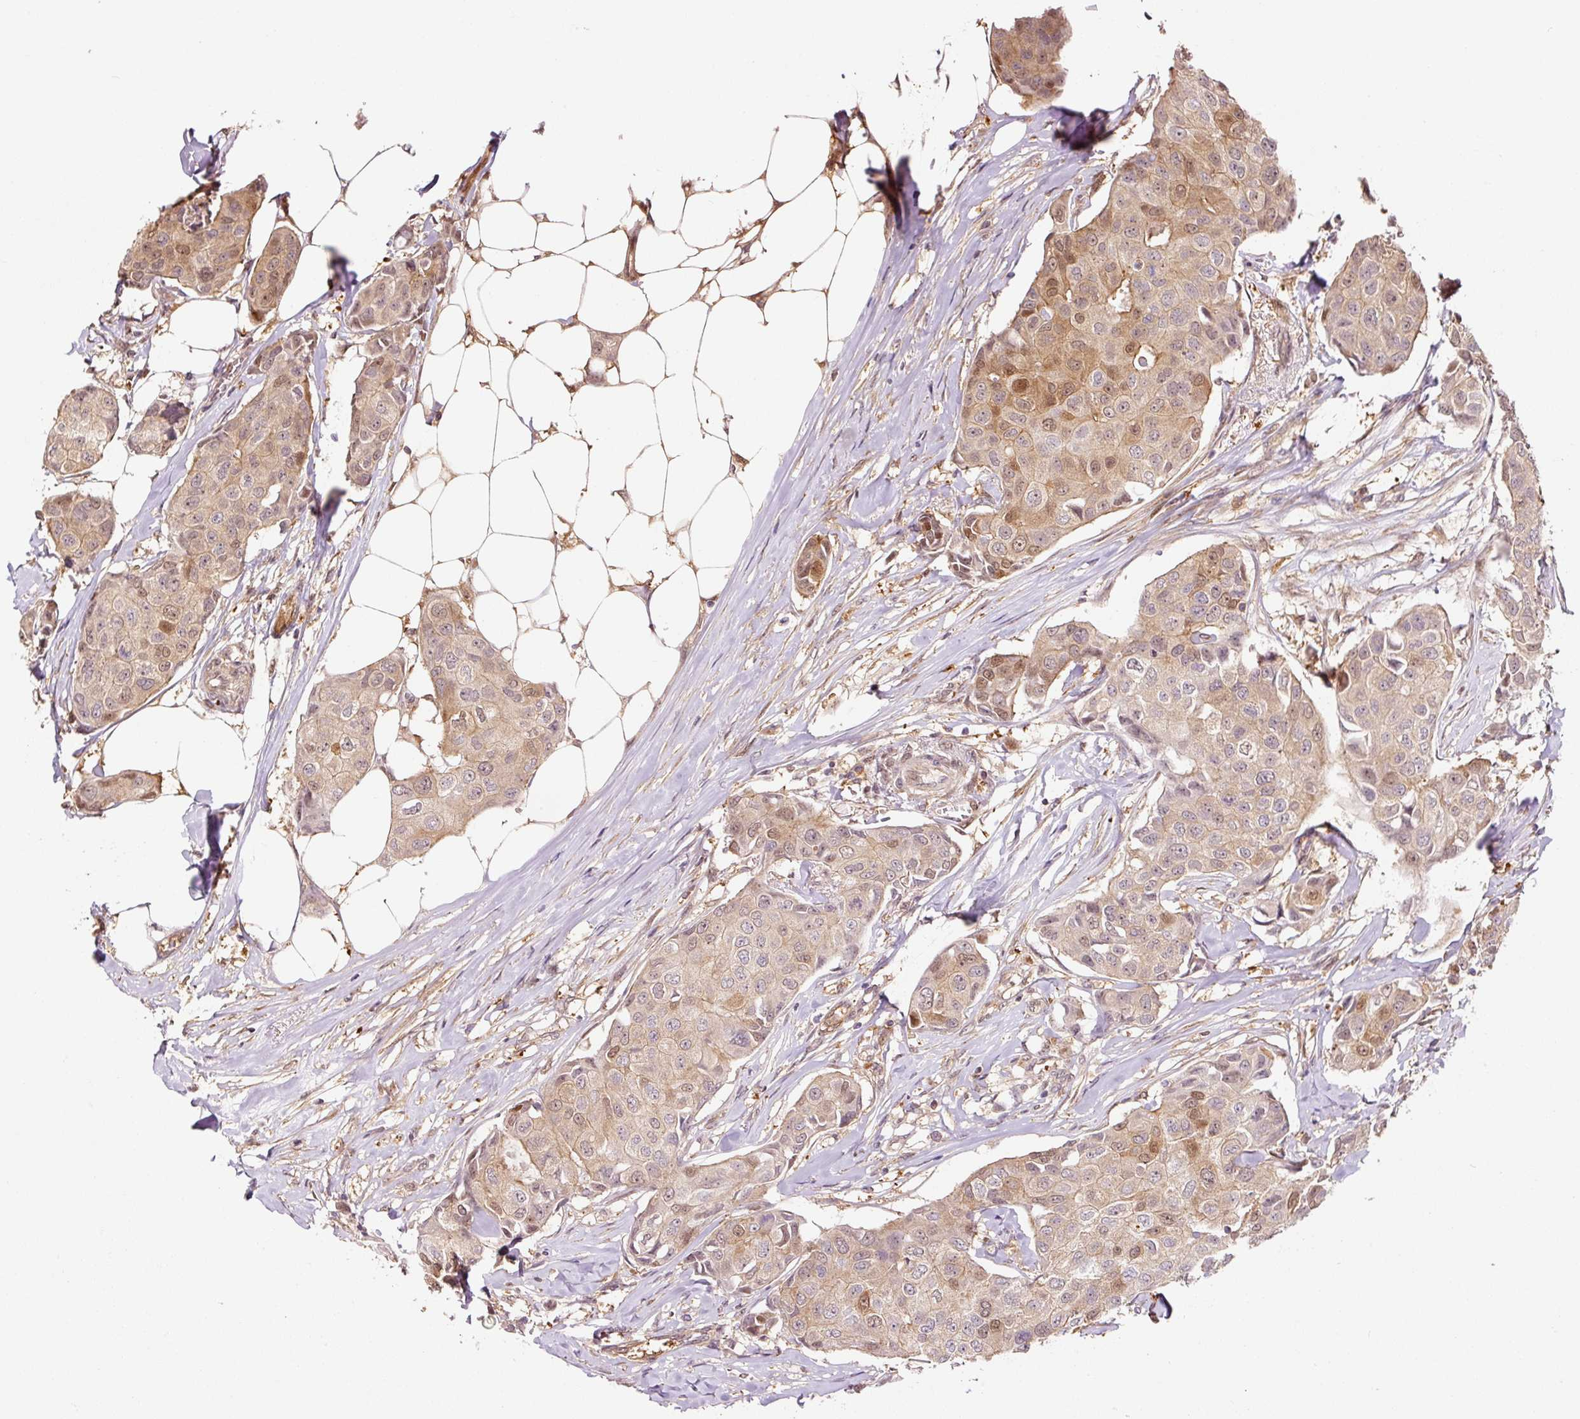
{"staining": {"intensity": "moderate", "quantity": ">75%", "location": "cytoplasmic/membranous,nuclear"}, "tissue": "breast cancer", "cell_type": "Tumor cells", "image_type": "cancer", "snomed": [{"axis": "morphology", "description": "Duct carcinoma"}, {"axis": "topography", "description": "Breast"}], "caption": "Breast infiltrating ductal carcinoma was stained to show a protein in brown. There is medium levels of moderate cytoplasmic/membranous and nuclear expression in about >75% of tumor cells. Using DAB (brown) and hematoxylin (blue) stains, captured at high magnification using brightfield microscopy.", "gene": "FBXL14", "patient": {"sex": "female", "age": 80}}